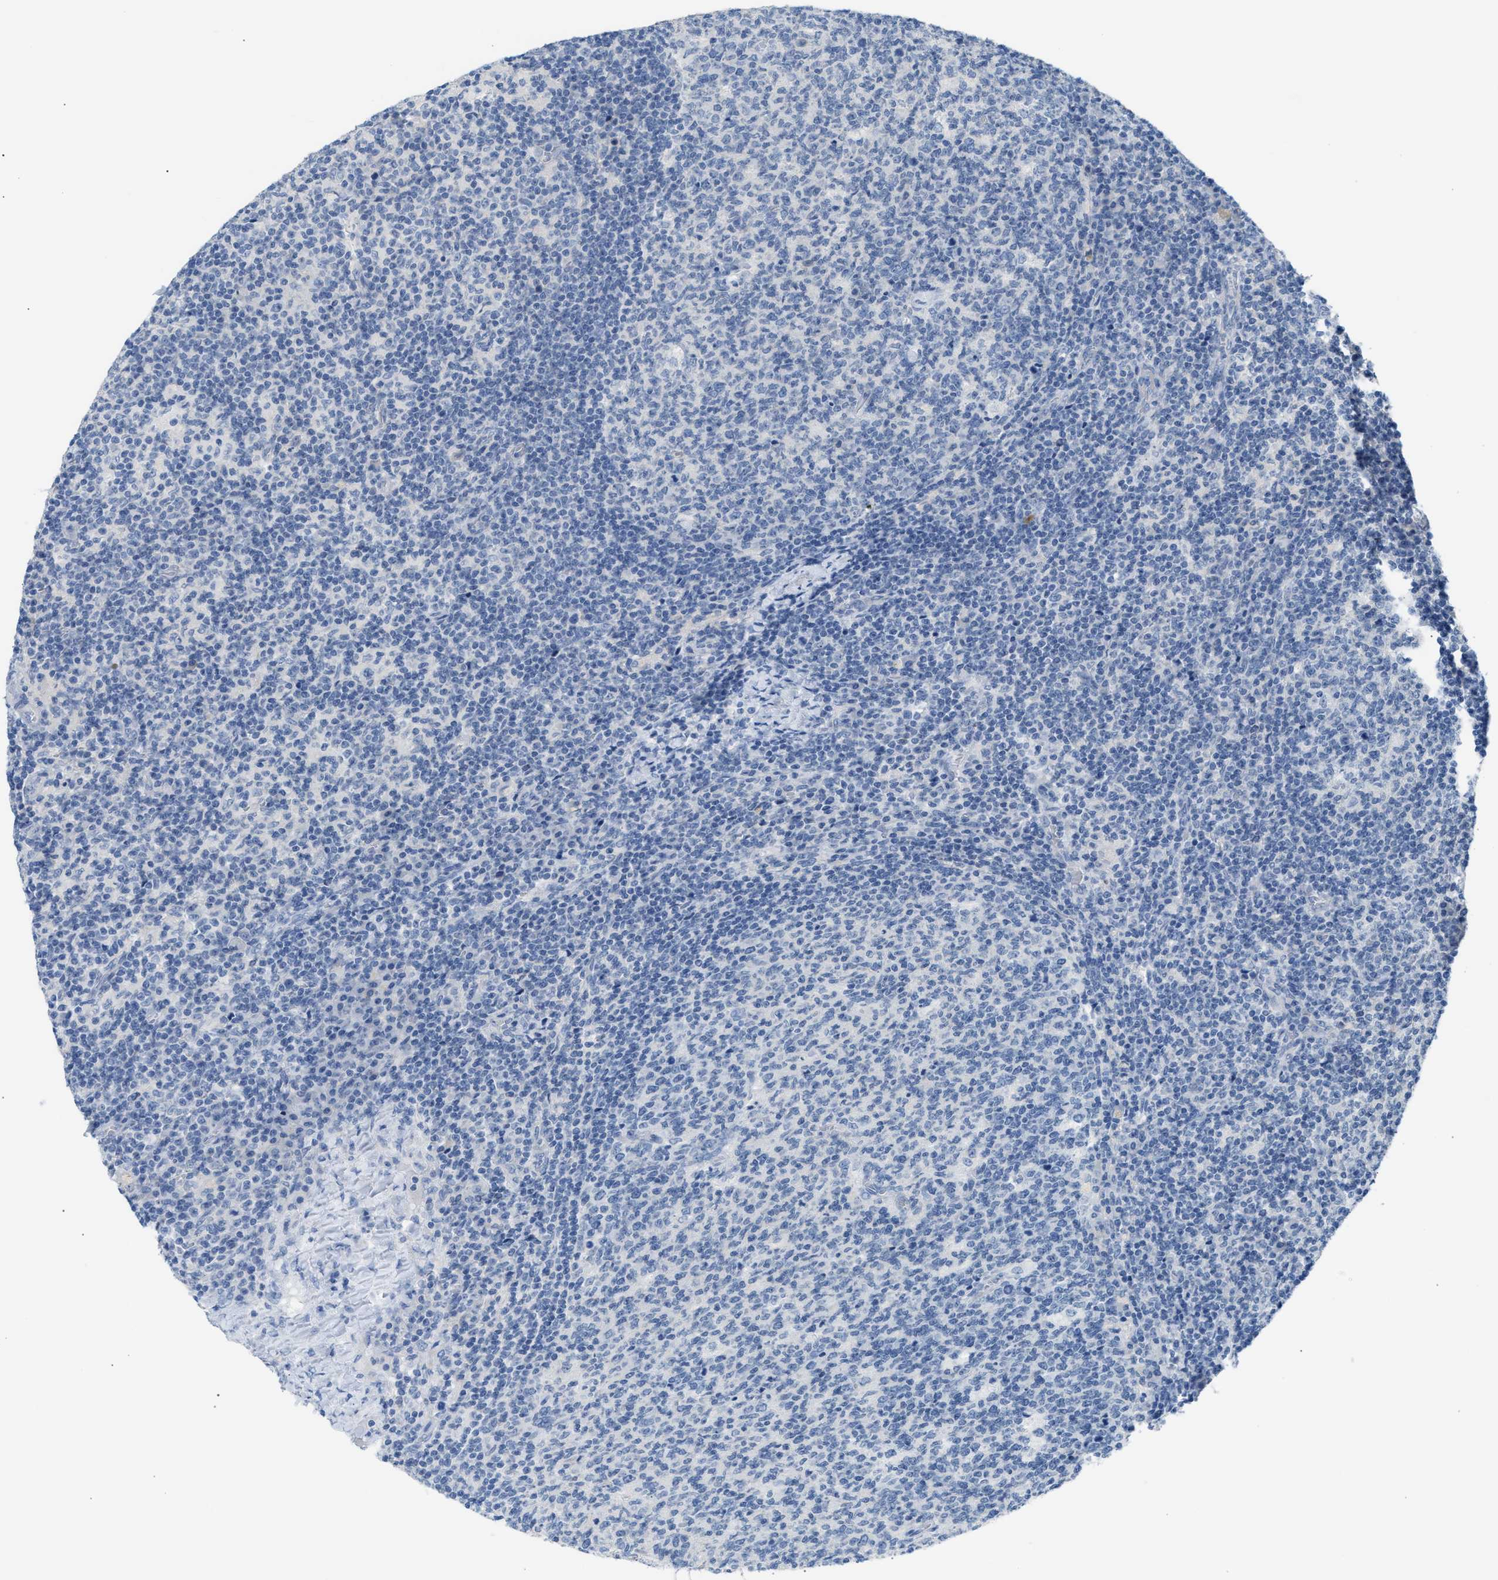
{"staining": {"intensity": "negative", "quantity": "none", "location": "none"}, "tissue": "lymph node", "cell_type": "Germinal center cells", "image_type": "normal", "snomed": [{"axis": "morphology", "description": "Normal tissue, NOS"}, {"axis": "morphology", "description": "Inflammation, NOS"}, {"axis": "topography", "description": "Lymph node"}], "caption": "This is an immunohistochemistry histopathology image of unremarkable lymph node. There is no staining in germinal center cells.", "gene": "ERBB2", "patient": {"sex": "male", "age": 55}}